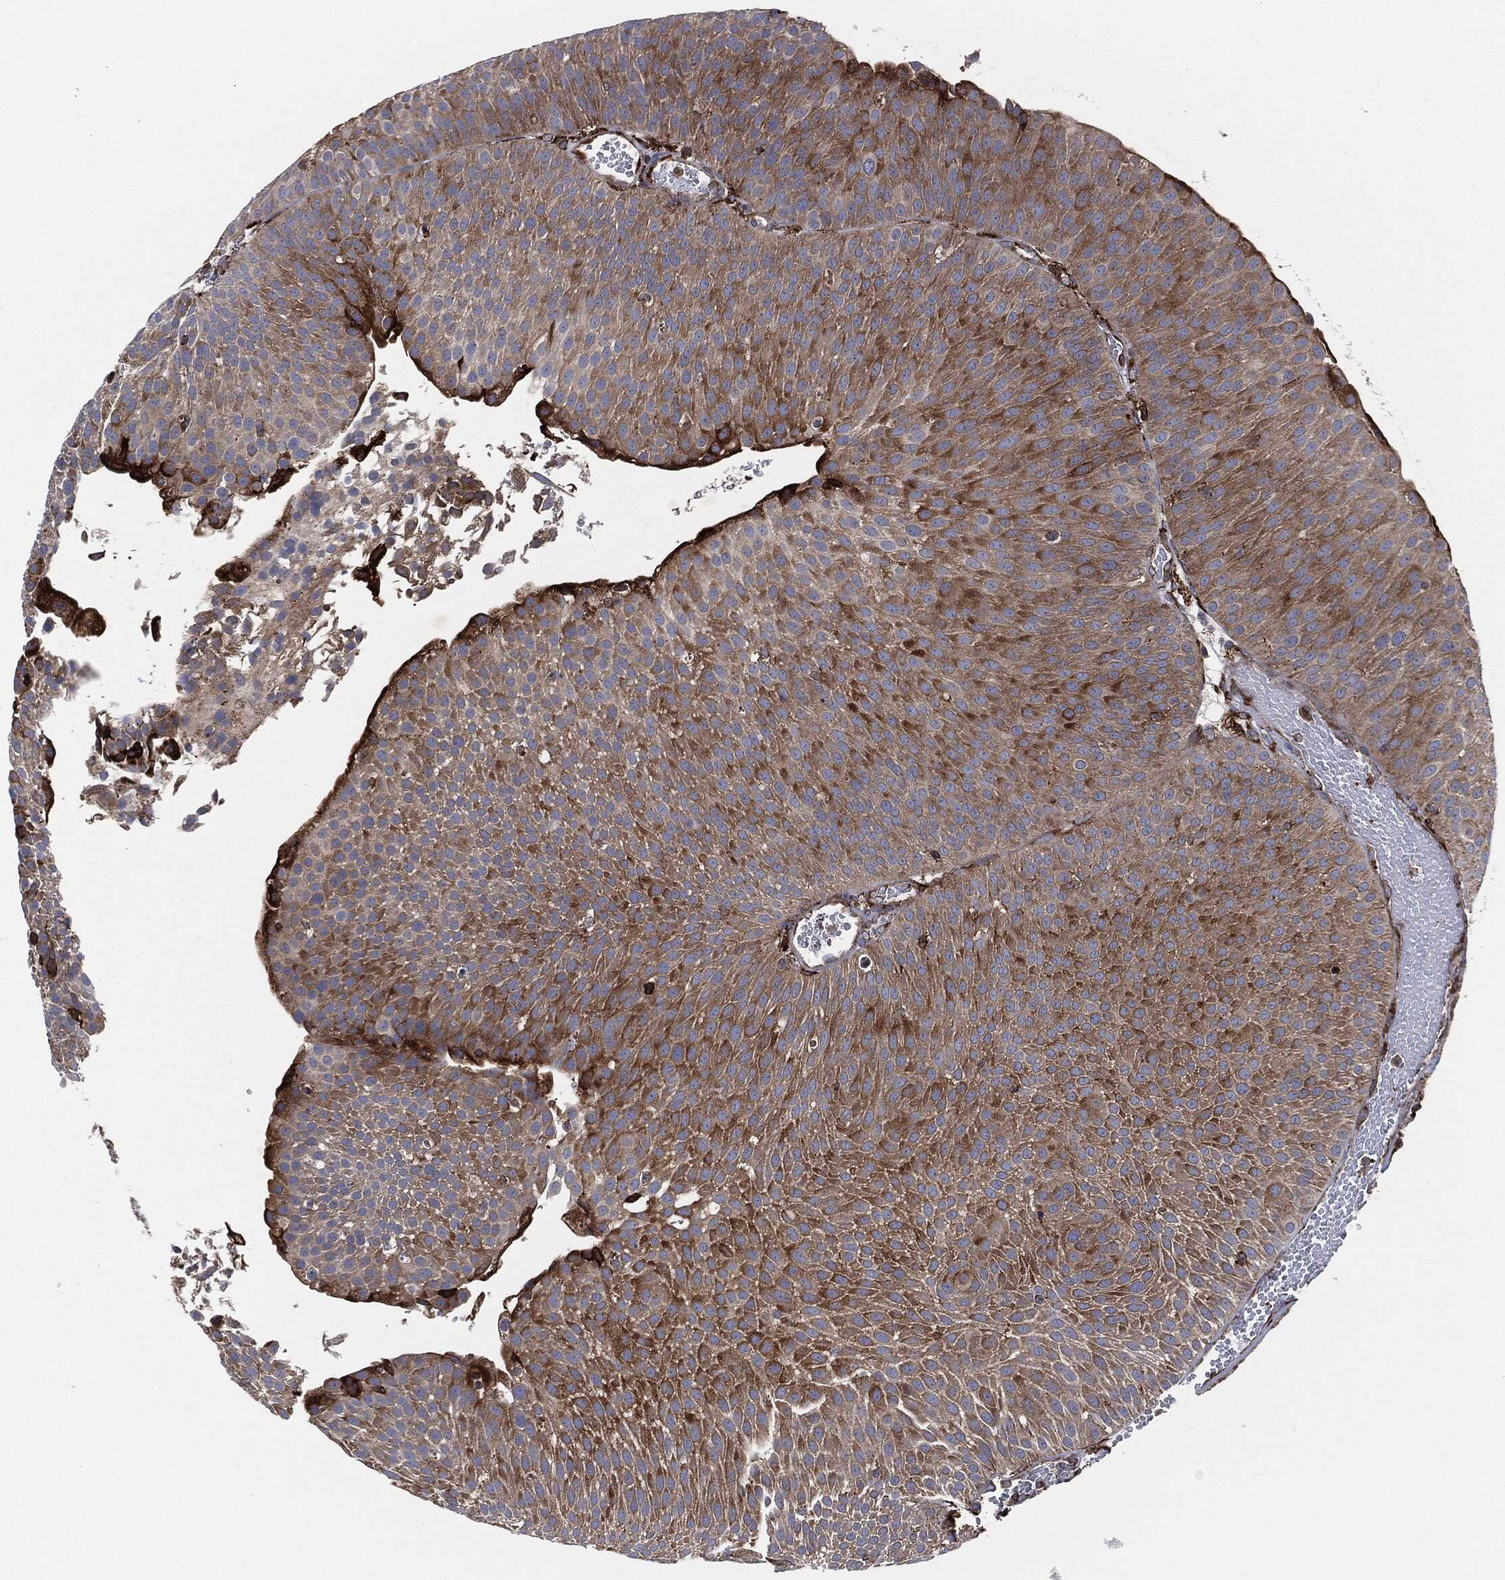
{"staining": {"intensity": "strong", "quantity": "25%-75%", "location": "cytoplasmic/membranous"}, "tissue": "urothelial cancer", "cell_type": "Tumor cells", "image_type": "cancer", "snomed": [{"axis": "morphology", "description": "Urothelial carcinoma, Low grade"}, {"axis": "topography", "description": "Urinary bladder"}], "caption": "An immunohistochemistry histopathology image of neoplastic tissue is shown. Protein staining in brown labels strong cytoplasmic/membranous positivity in urothelial carcinoma (low-grade) within tumor cells.", "gene": "CALR", "patient": {"sex": "male", "age": 65}}